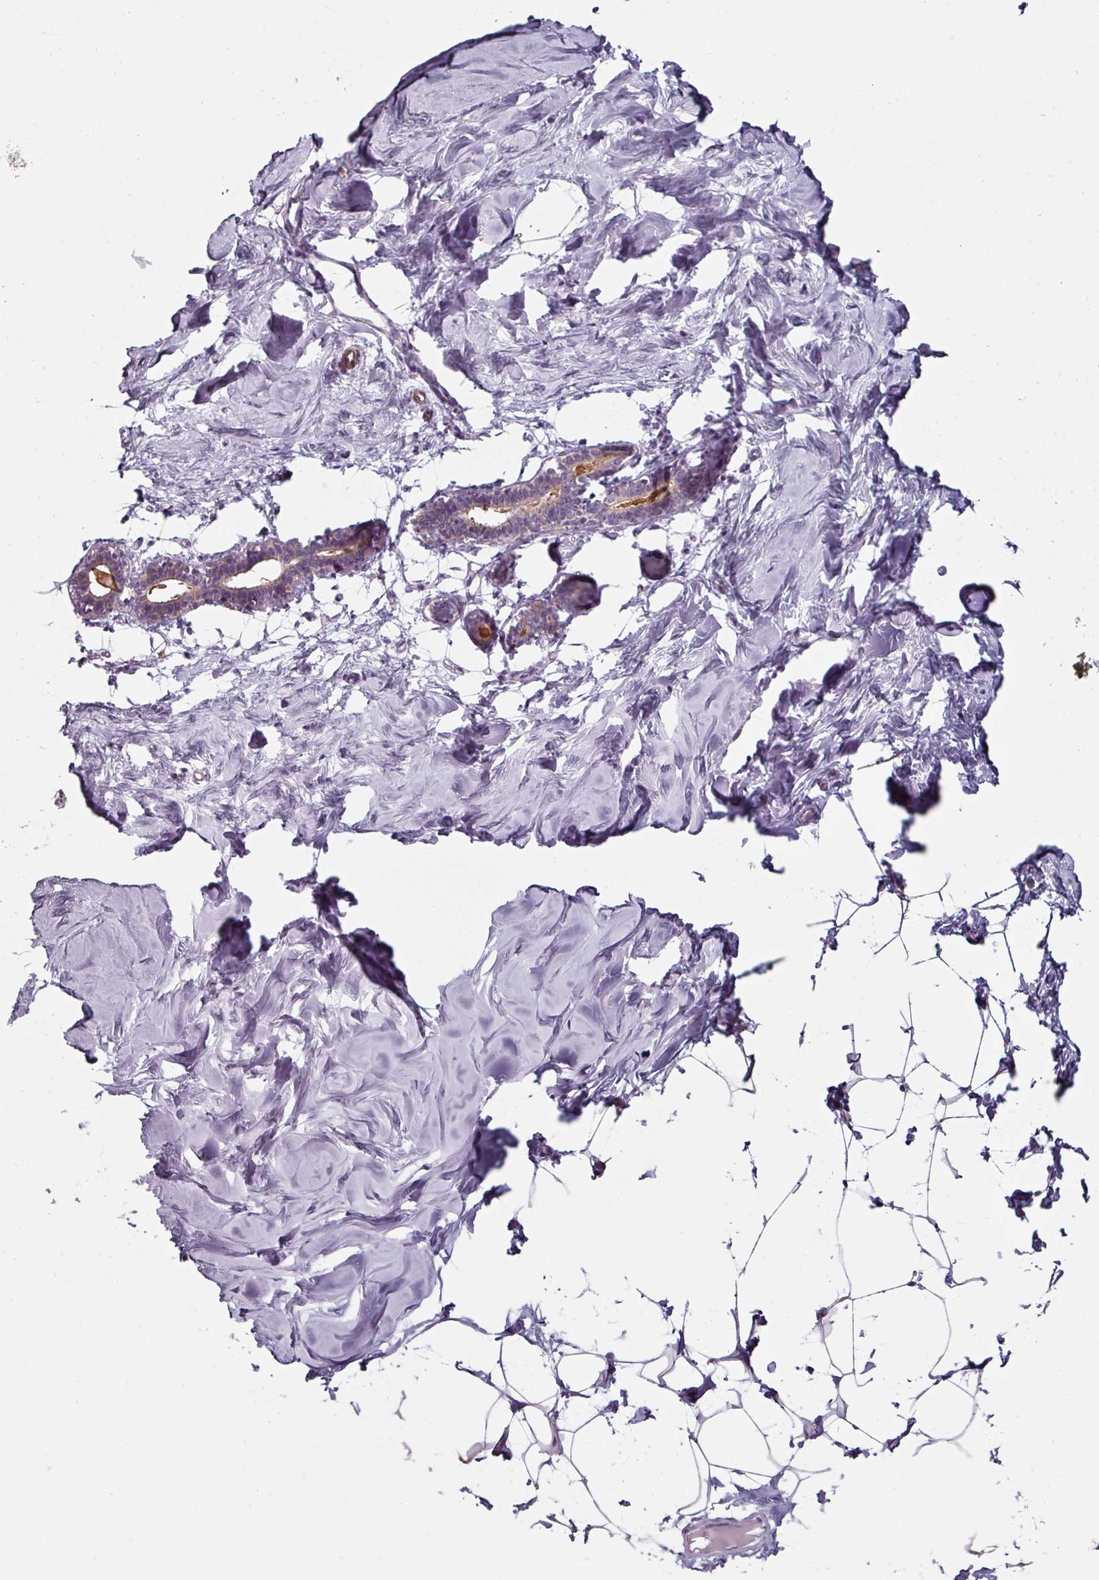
{"staining": {"intensity": "negative", "quantity": "none", "location": "none"}, "tissue": "breast", "cell_type": "Adipocytes", "image_type": "normal", "snomed": [{"axis": "morphology", "description": "Normal tissue, NOS"}, {"axis": "topography", "description": "Breast"}], "caption": "Immunohistochemistry (IHC) photomicrograph of benign breast: human breast stained with DAB shows no significant protein positivity in adipocytes.", "gene": "CAP2", "patient": {"sex": "female", "age": 23}}